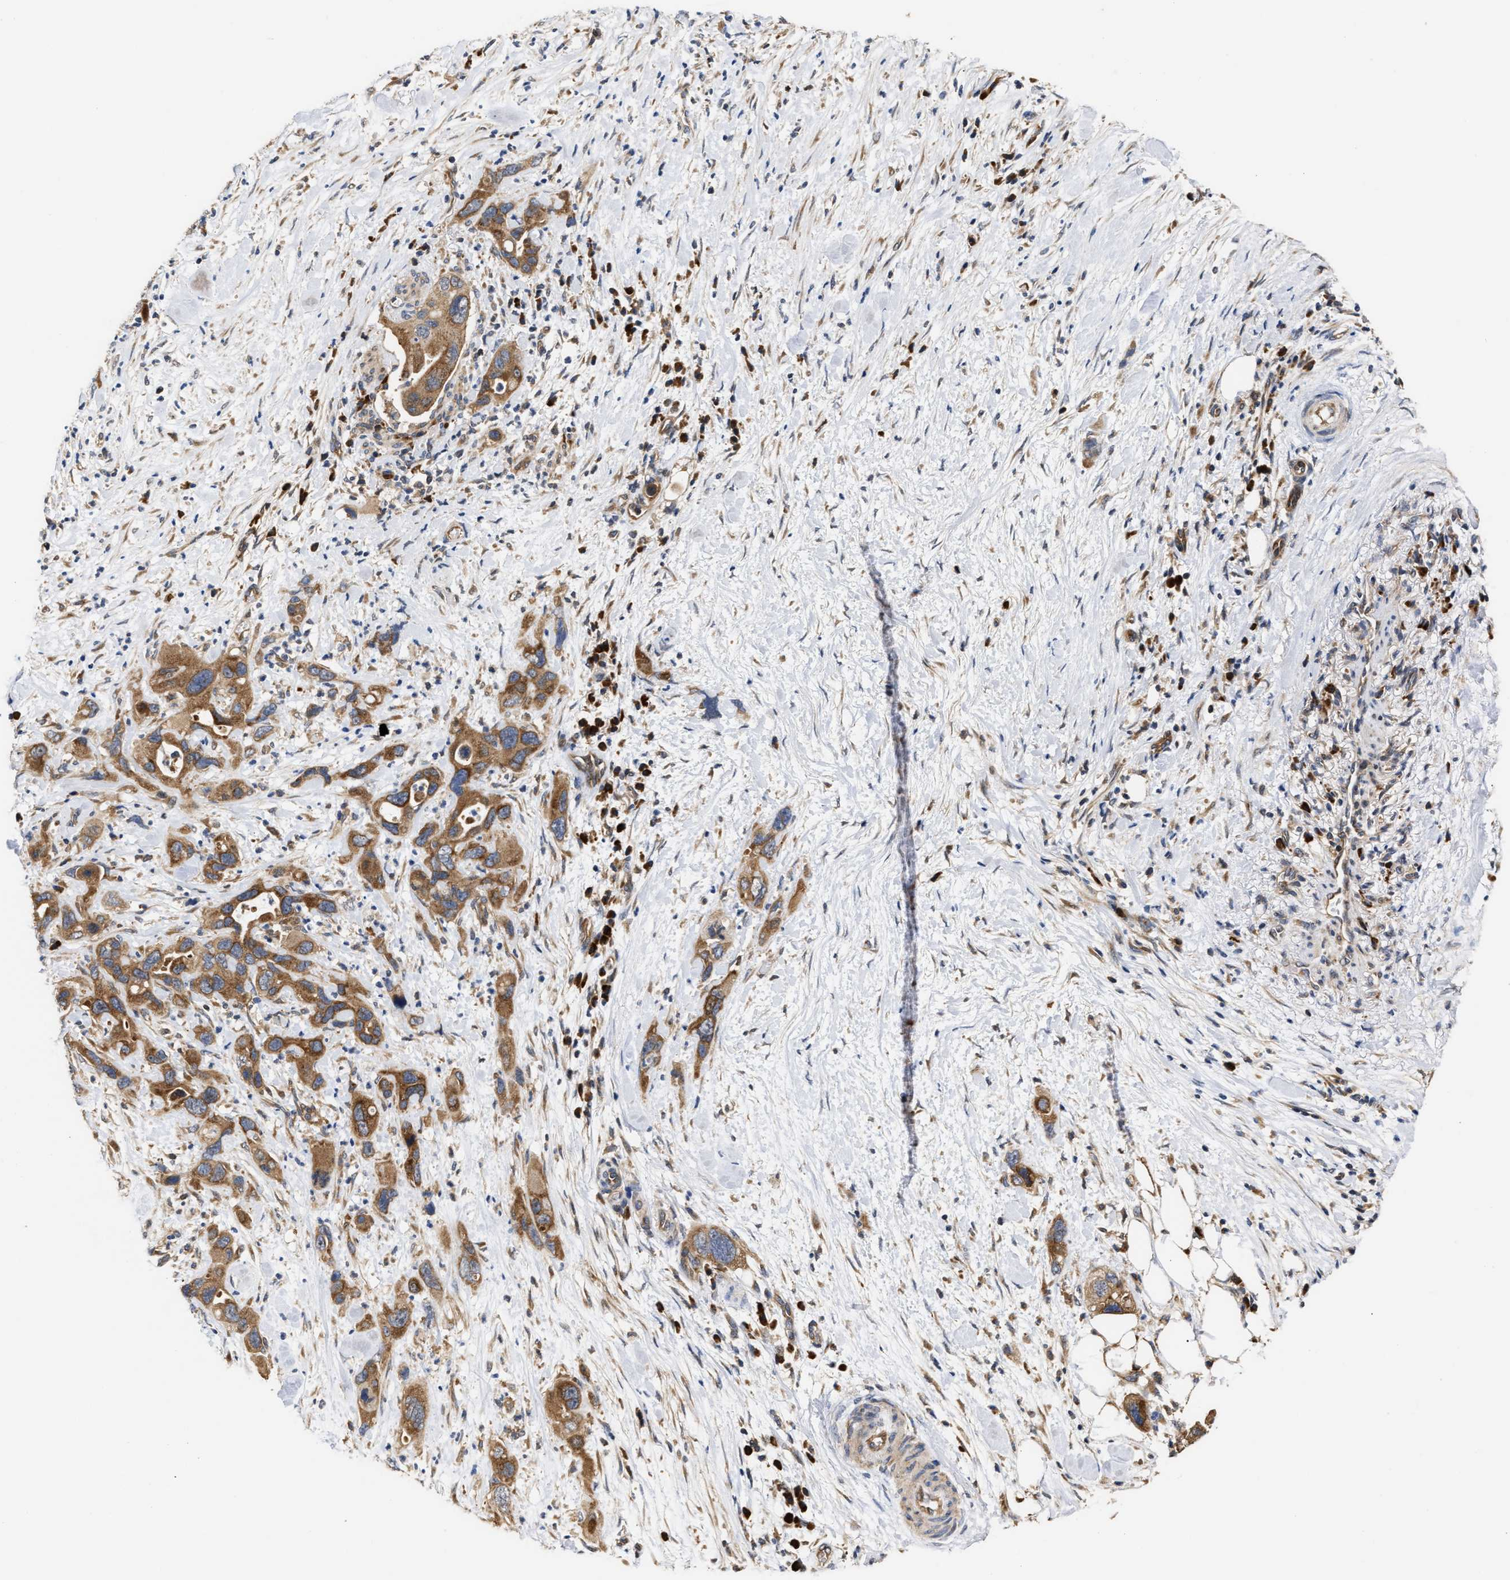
{"staining": {"intensity": "moderate", "quantity": ">75%", "location": "cytoplasmic/membranous"}, "tissue": "pancreatic cancer", "cell_type": "Tumor cells", "image_type": "cancer", "snomed": [{"axis": "morphology", "description": "Adenocarcinoma, NOS"}, {"axis": "topography", "description": "Pancreas"}], "caption": "A brown stain shows moderate cytoplasmic/membranous positivity of a protein in human adenocarcinoma (pancreatic) tumor cells.", "gene": "CLIP2", "patient": {"sex": "female", "age": 70}}